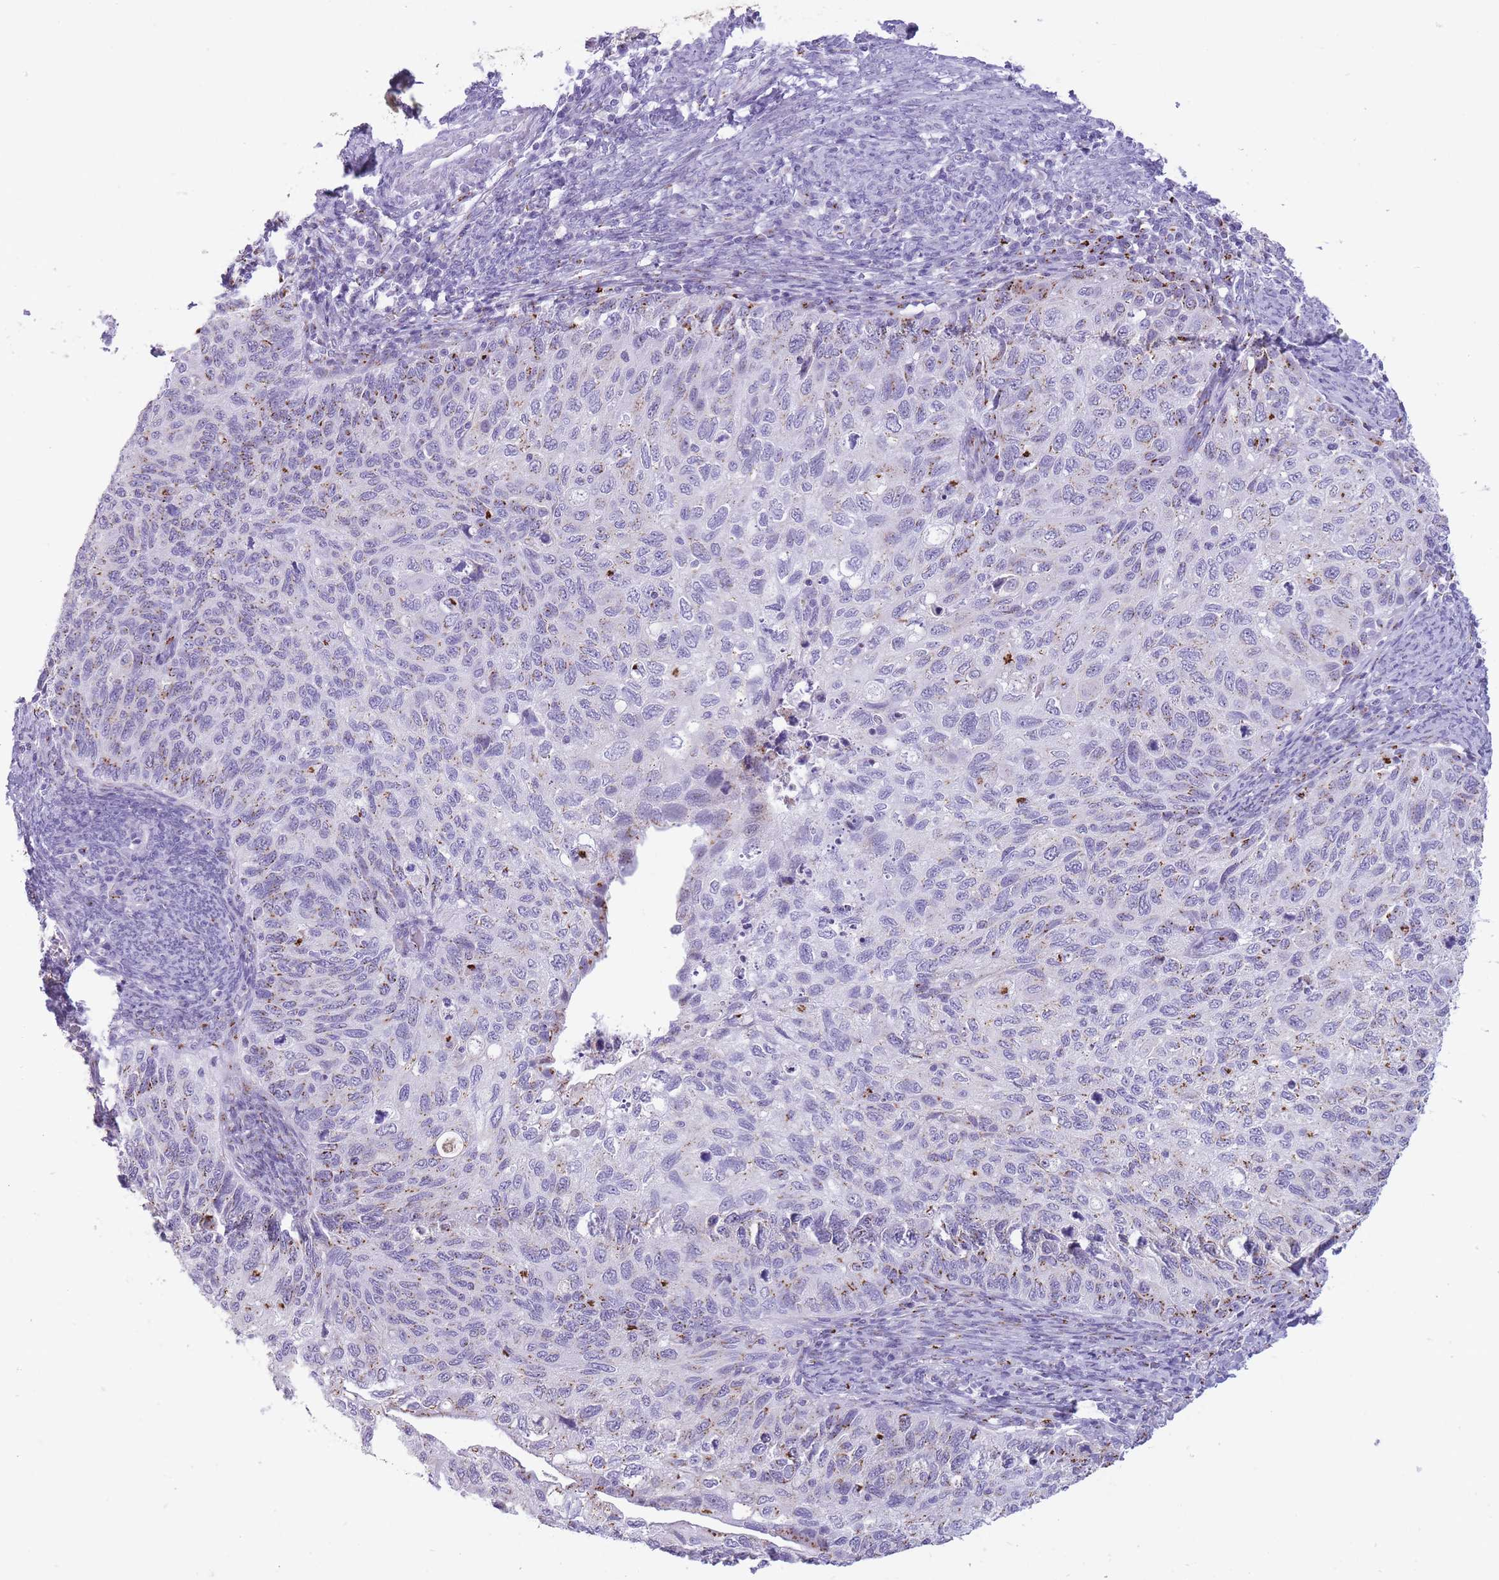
{"staining": {"intensity": "moderate", "quantity": "25%-75%", "location": "cytoplasmic/membranous"}, "tissue": "cervical cancer", "cell_type": "Tumor cells", "image_type": "cancer", "snomed": [{"axis": "morphology", "description": "Squamous cell carcinoma, NOS"}, {"axis": "topography", "description": "Cervix"}], "caption": "A brown stain shows moderate cytoplasmic/membranous staining of a protein in human cervical cancer (squamous cell carcinoma) tumor cells.", "gene": "B4GALT2", "patient": {"sex": "female", "age": 70}}